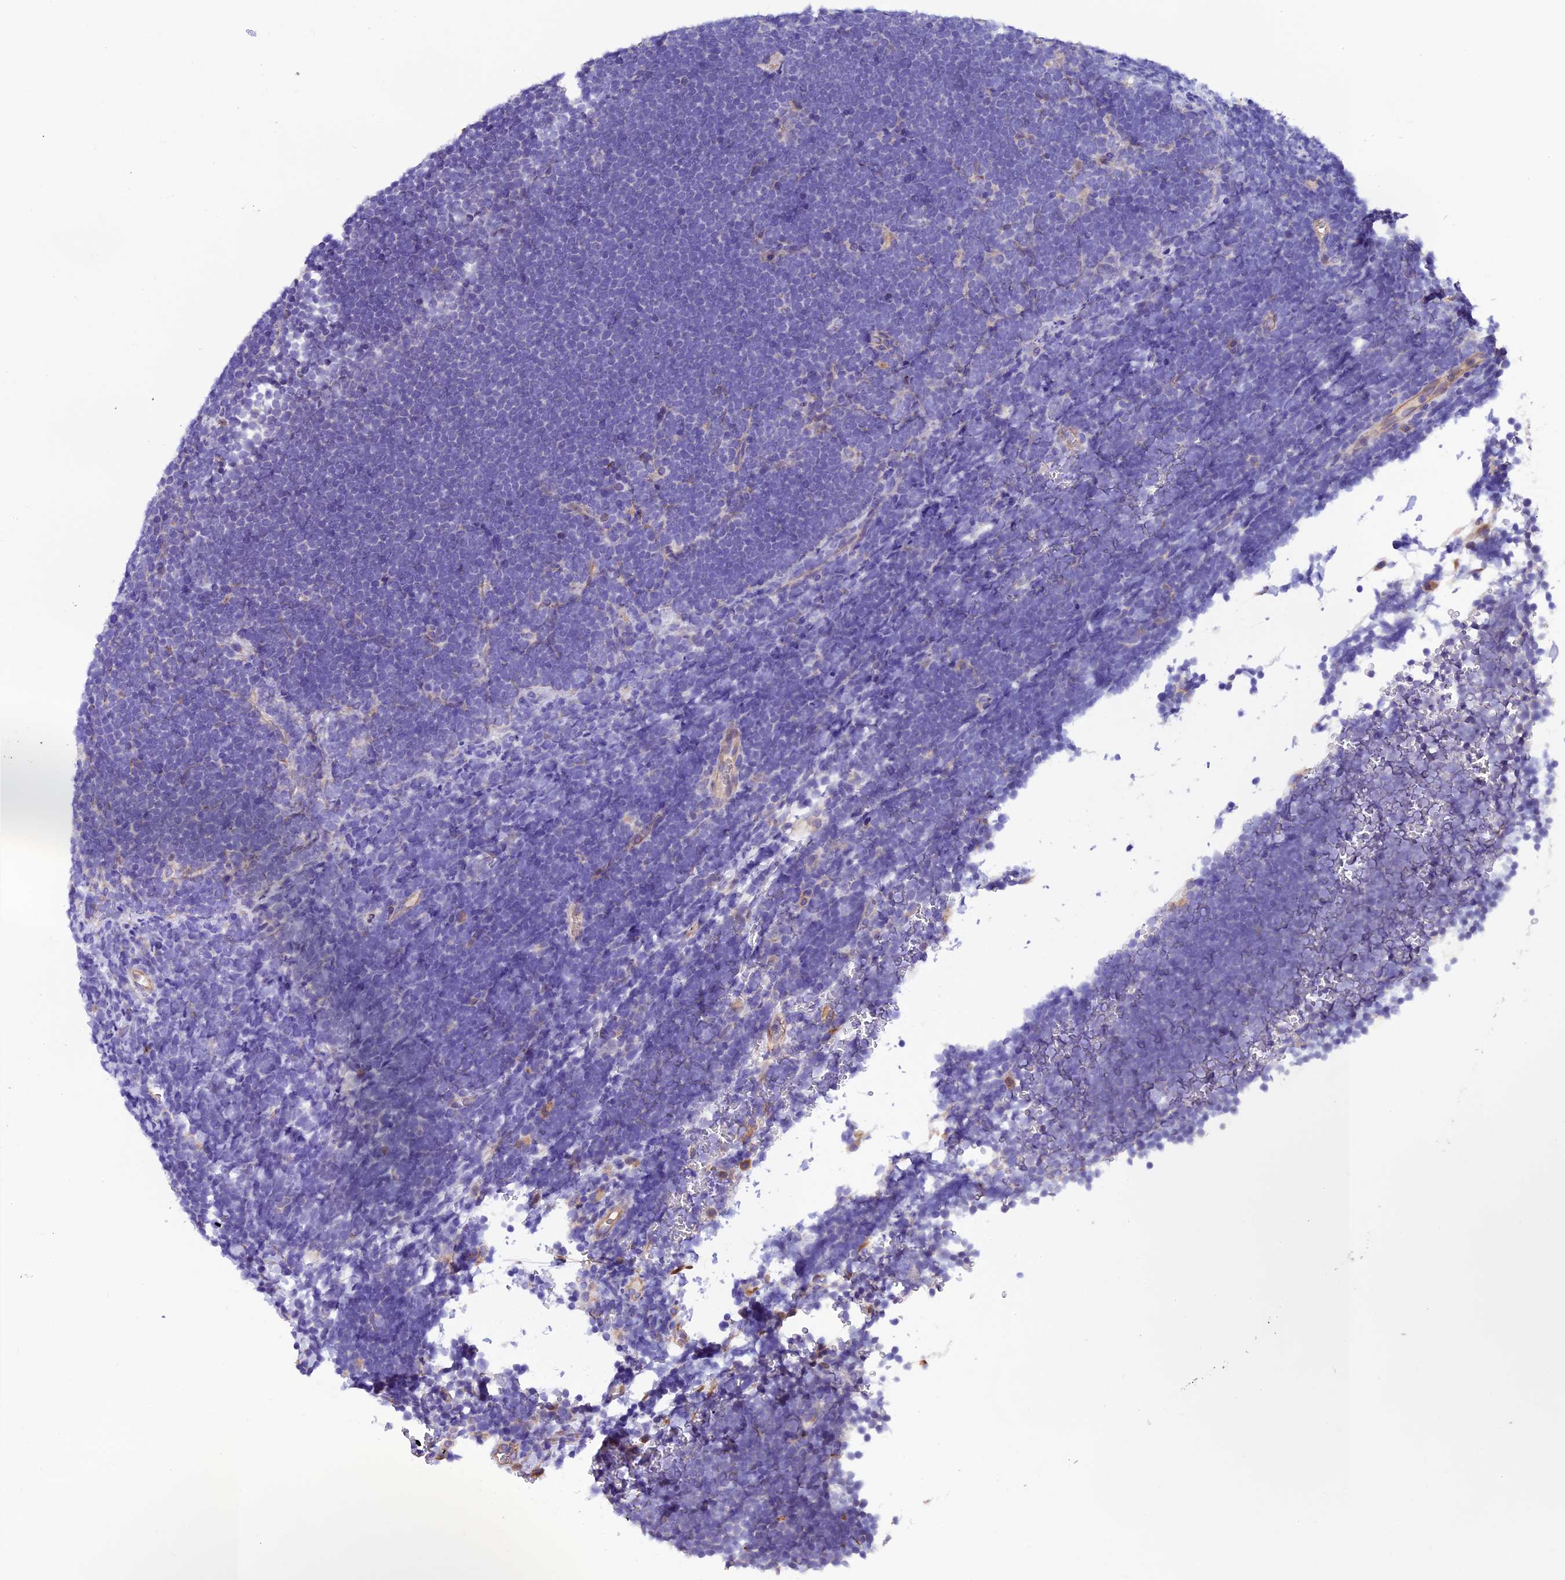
{"staining": {"intensity": "negative", "quantity": "none", "location": "none"}, "tissue": "lymphoma", "cell_type": "Tumor cells", "image_type": "cancer", "snomed": [{"axis": "morphology", "description": "Malignant lymphoma, non-Hodgkin's type, High grade"}, {"axis": "topography", "description": "Lymph node"}], "caption": "The histopathology image displays no significant expression in tumor cells of lymphoma. (Stains: DAB (3,3'-diaminobenzidine) immunohistochemistry with hematoxylin counter stain, Microscopy: brightfield microscopy at high magnification).", "gene": "CLN5", "patient": {"sex": "male", "age": 13}}